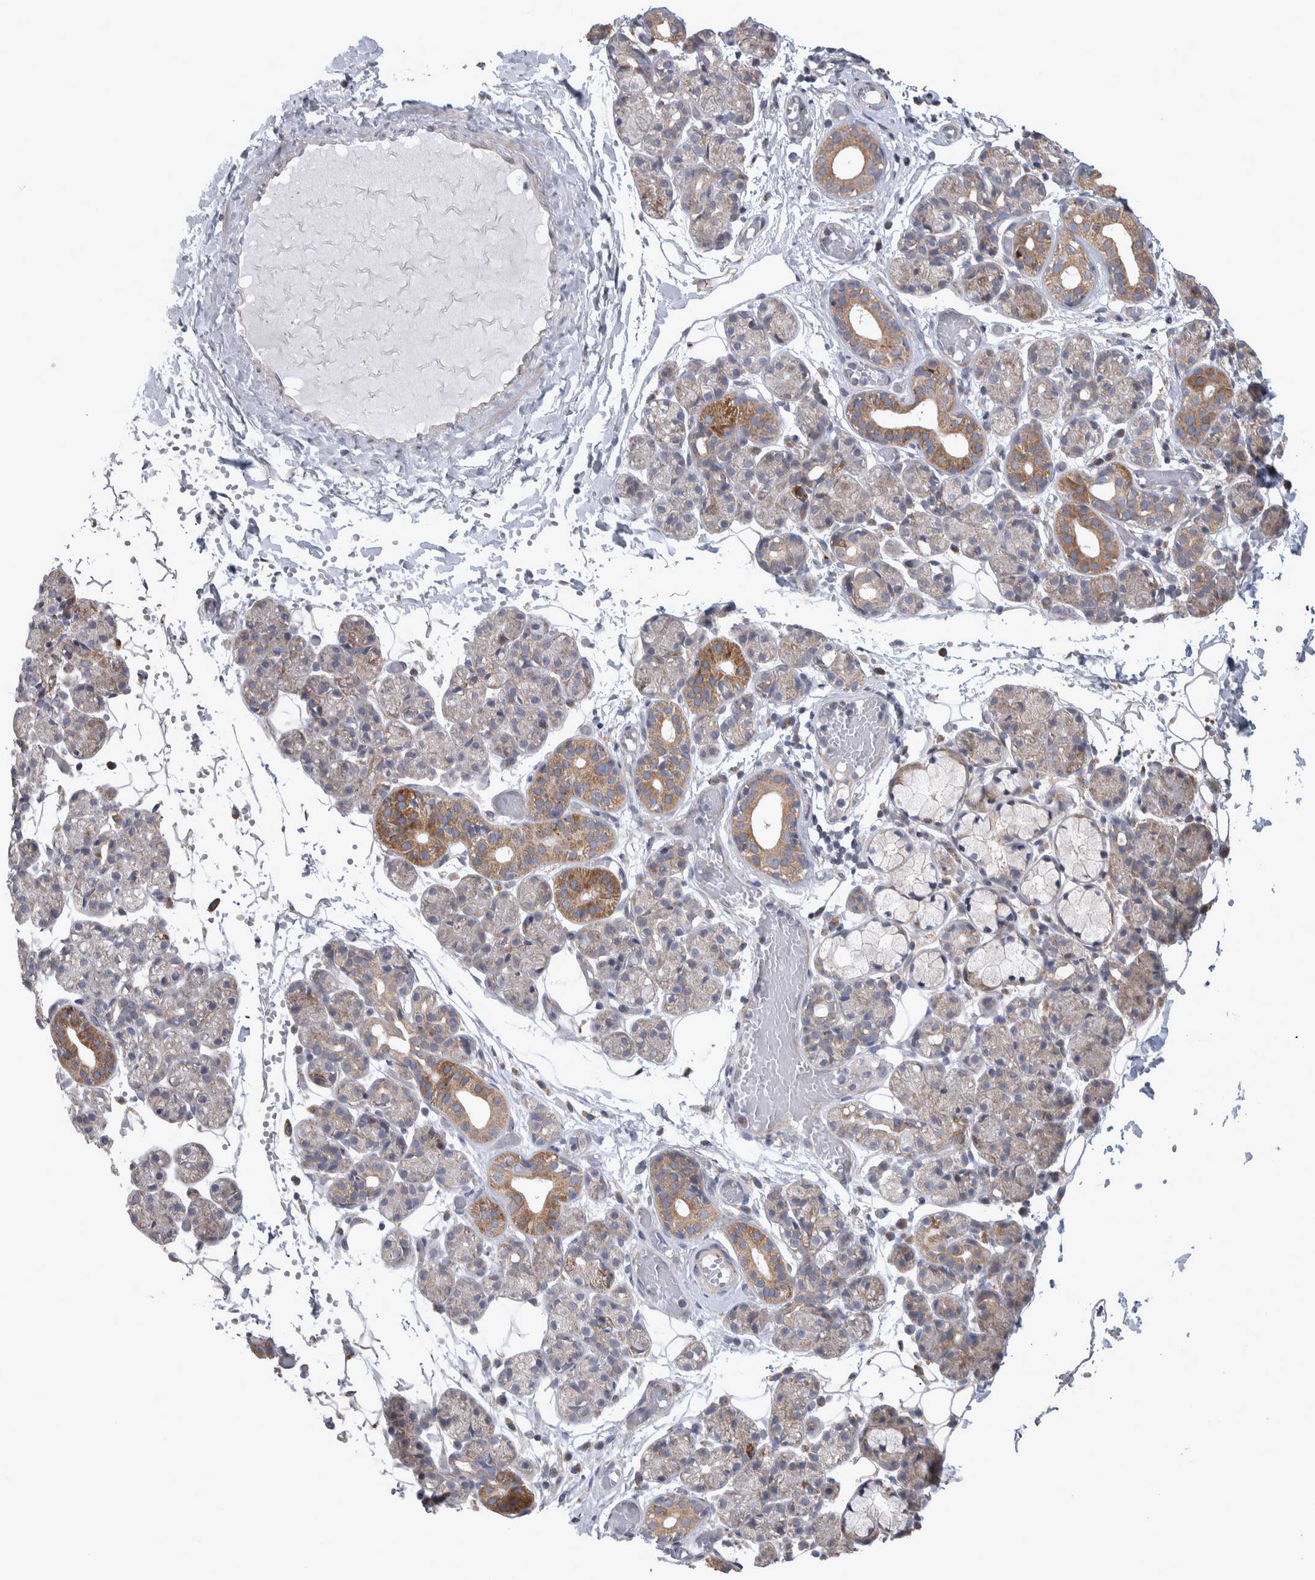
{"staining": {"intensity": "moderate", "quantity": "<25%", "location": "cytoplasmic/membranous"}, "tissue": "salivary gland", "cell_type": "Glandular cells", "image_type": "normal", "snomed": [{"axis": "morphology", "description": "Normal tissue, NOS"}, {"axis": "topography", "description": "Salivary gland"}], "caption": "Immunohistochemical staining of normal salivary gland exhibits low levels of moderate cytoplasmic/membranous expression in approximately <25% of glandular cells. The protein is shown in brown color, while the nuclei are stained blue.", "gene": "SCO1", "patient": {"sex": "male", "age": 63}}